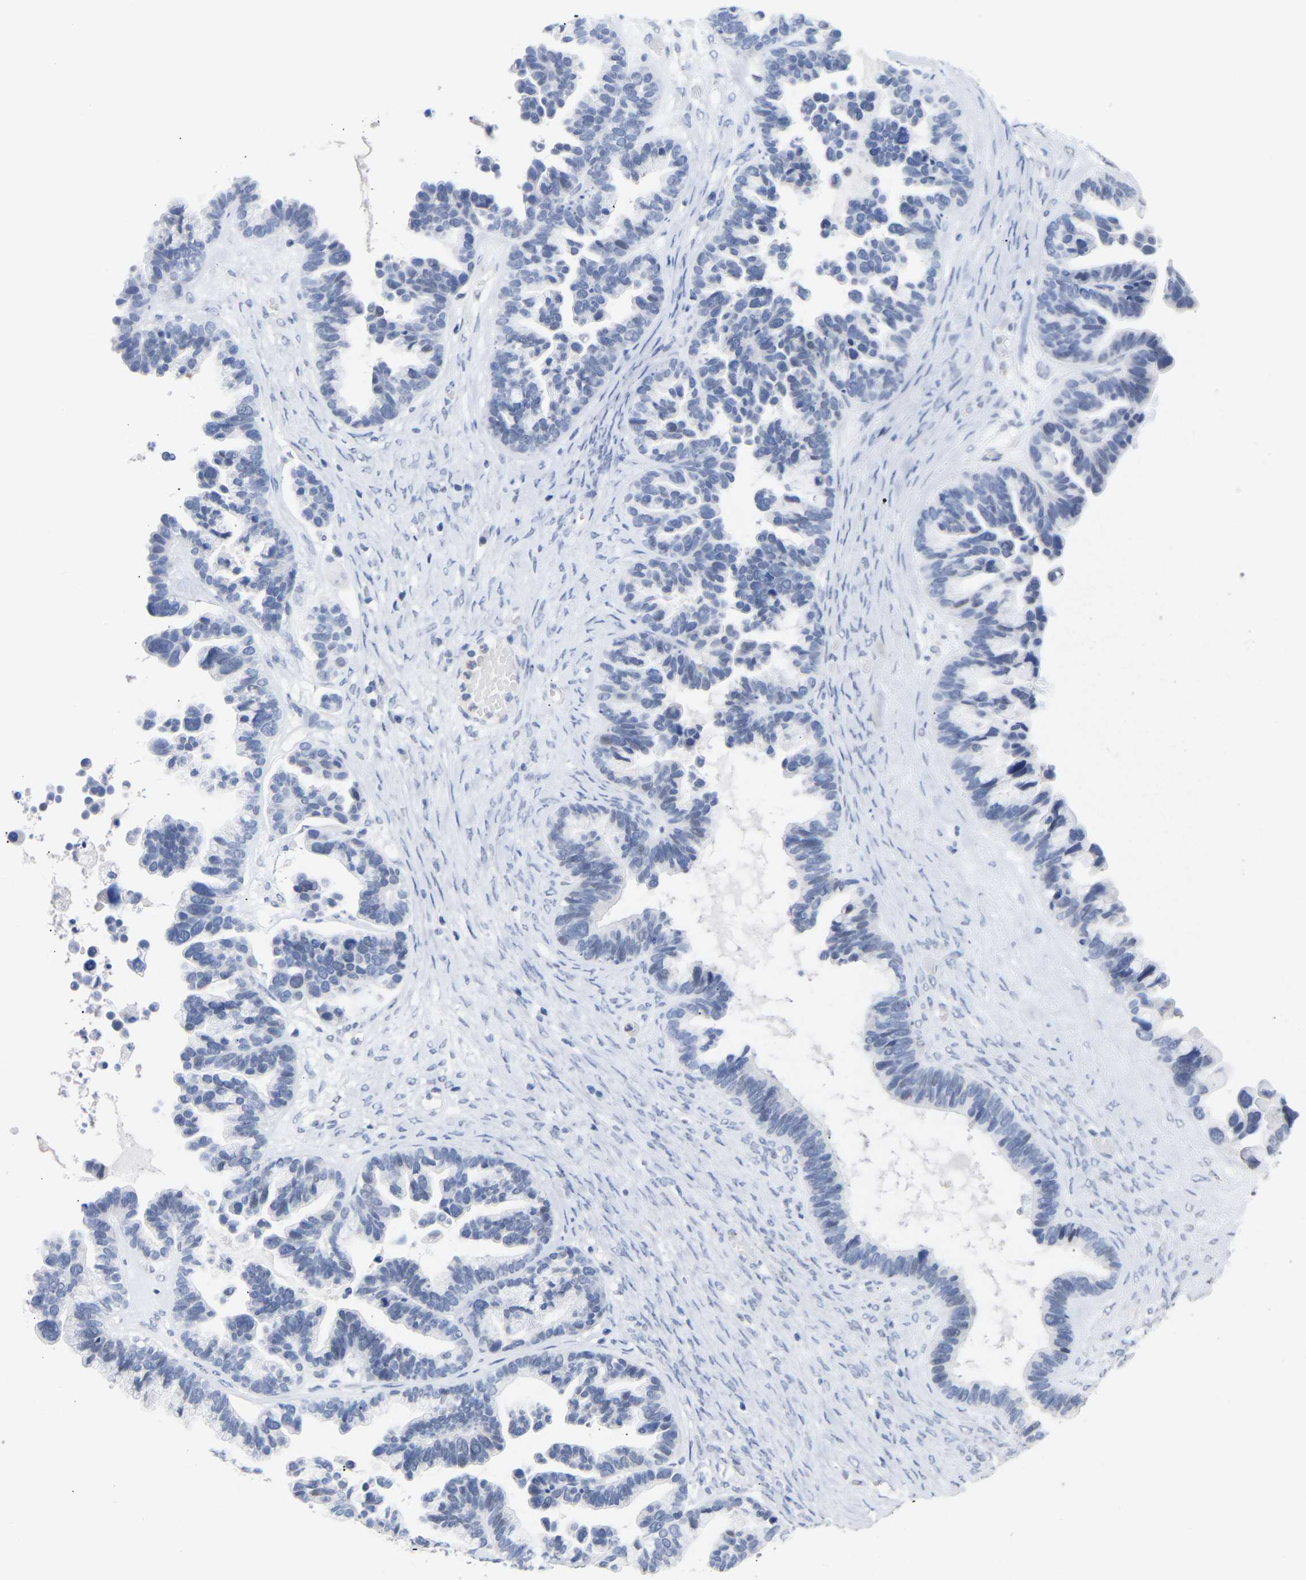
{"staining": {"intensity": "negative", "quantity": "none", "location": "none"}, "tissue": "ovarian cancer", "cell_type": "Tumor cells", "image_type": "cancer", "snomed": [{"axis": "morphology", "description": "Cystadenocarcinoma, serous, NOS"}, {"axis": "topography", "description": "Ovary"}], "caption": "High power microscopy image of an immunohistochemistry (IHC) histopathology image of ovarian cancer (serous cystadenocarcinoma), revealing no significant positivity in tumor cells.", "gene": "AMPH", "patient": {"sex": "female", "age": 56}}